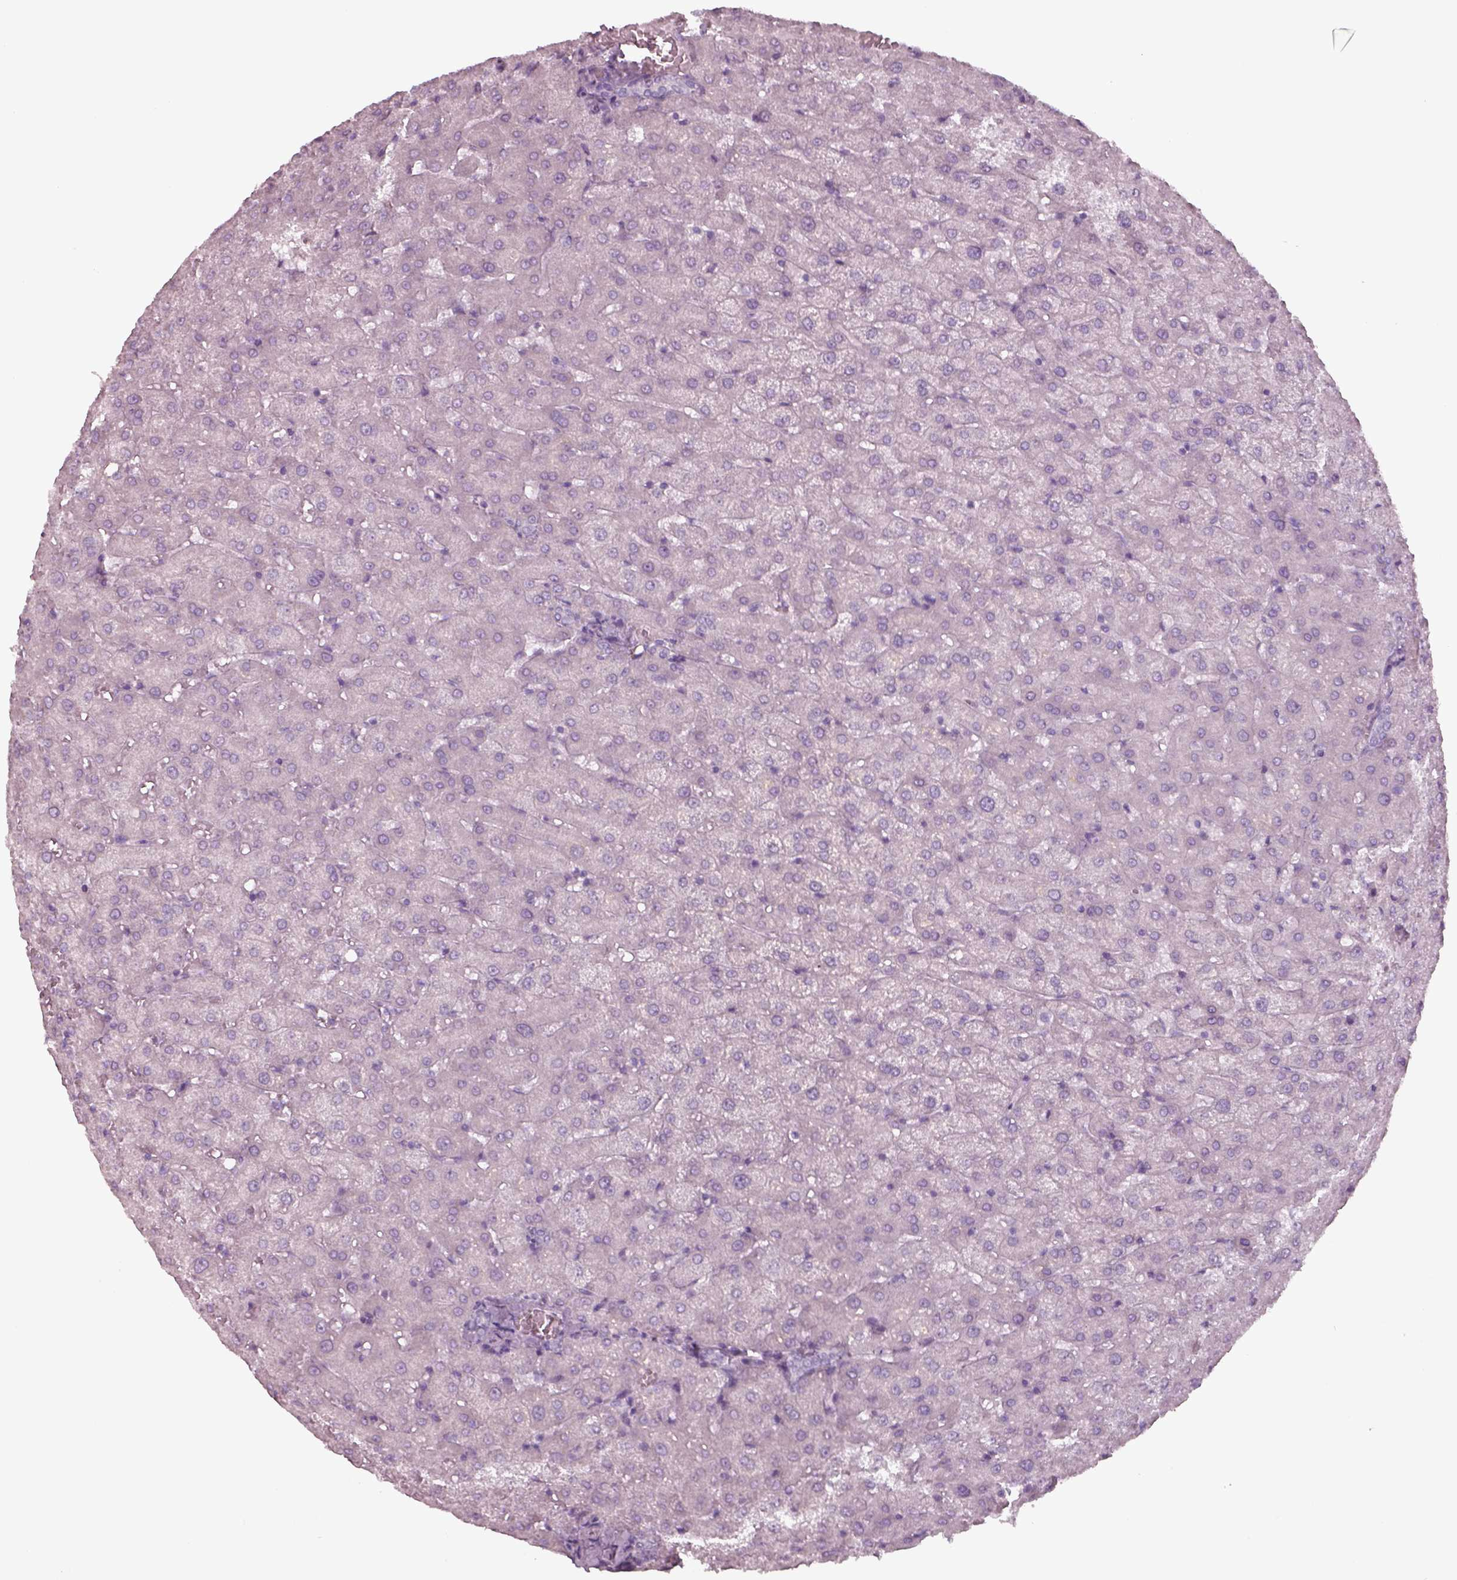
{"staining": {"intensity": "negative", "quantity": "none", "location": "none"}, "tissue": "liver", "cell_type": "Cholangiocytes", "image_type": "normal", "snomed": [{"axis": "morphology", "description": "Normal tissue, NOS"}, {"axis": "topography", "description": "Liver"}], "caption": "Liver stained for a protein using immunohistochemistry (IHC) shows no staining cholangiocytes.", "gene": "SEPTIN14", "patient": {"sex": "female", "age": 50}}